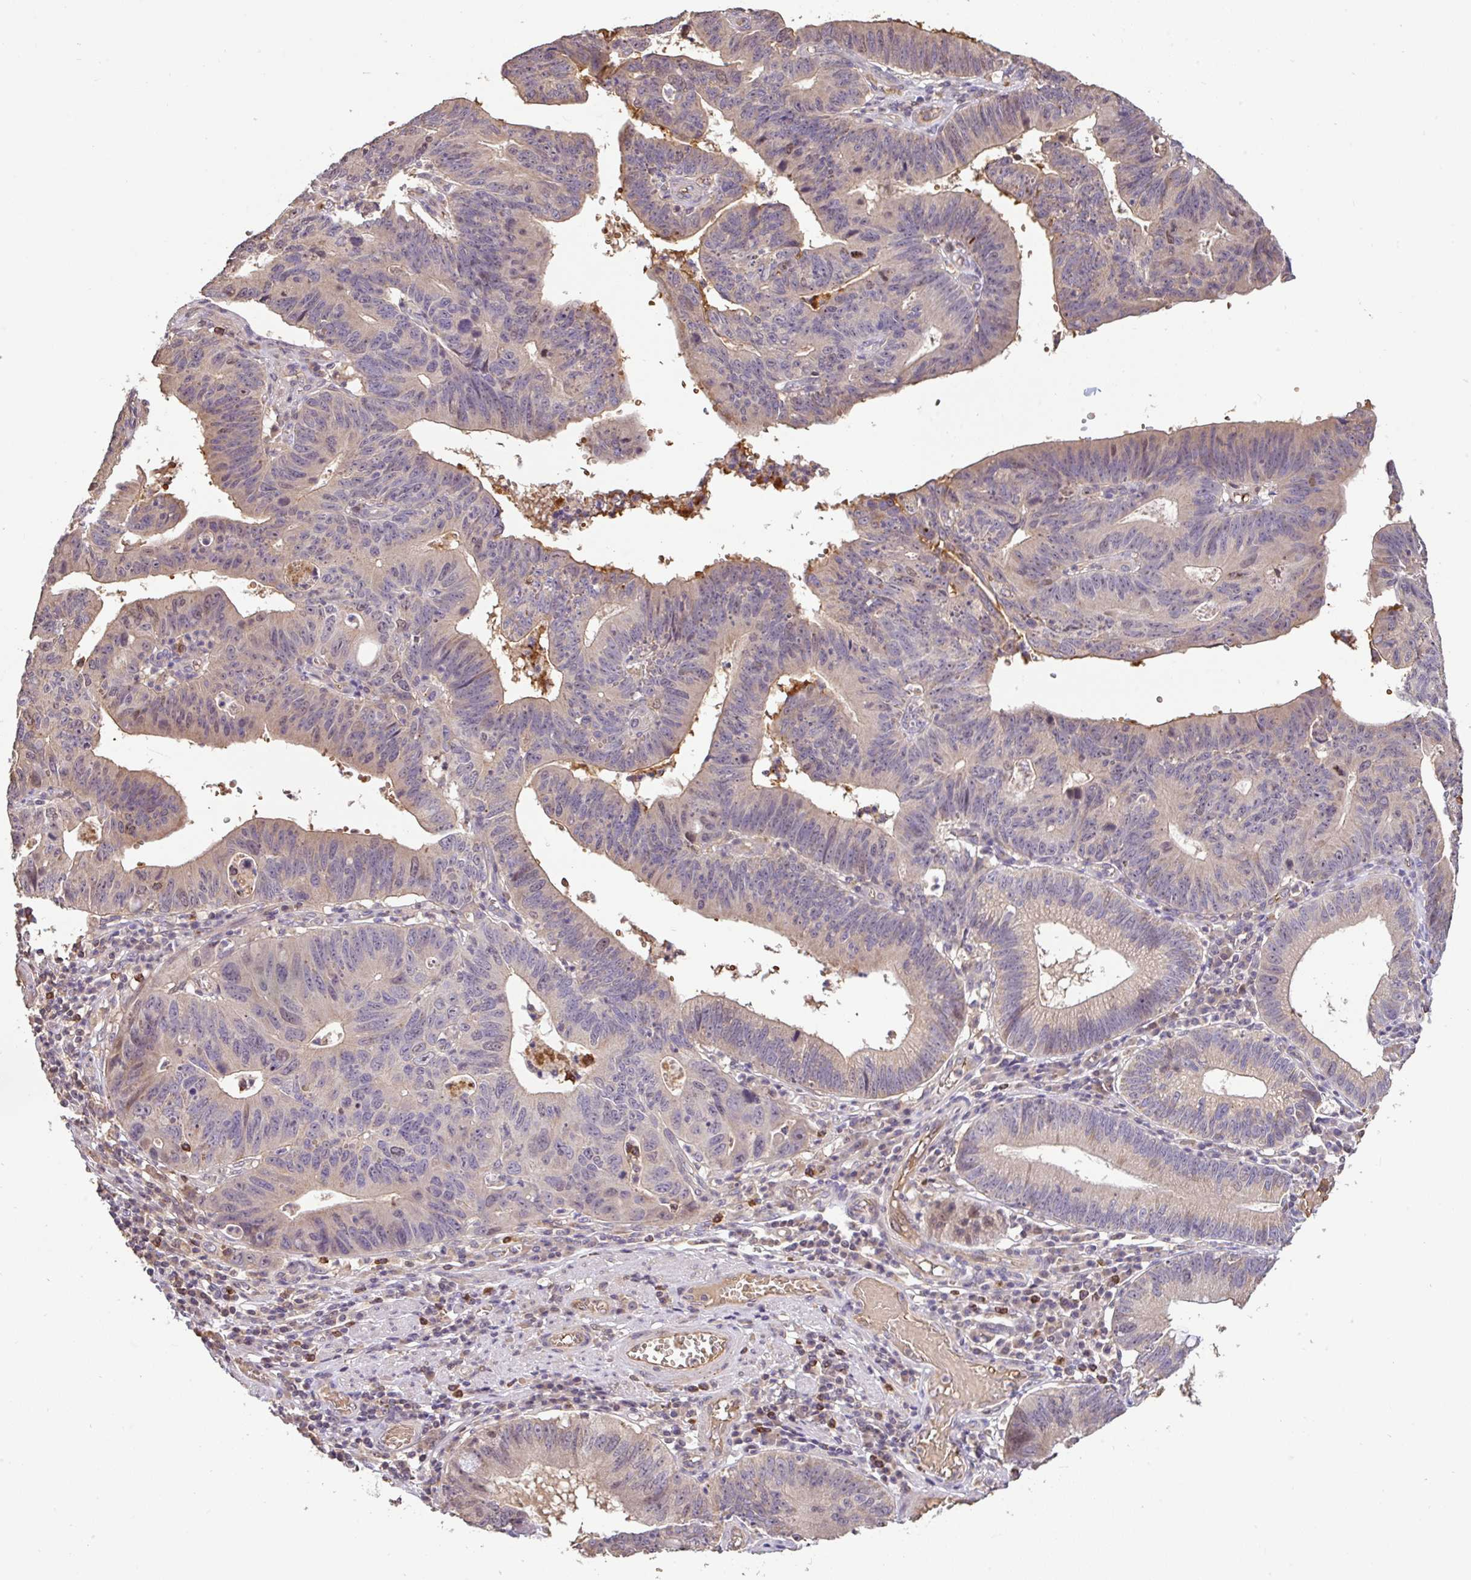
{"staining": {"intensity": "negative", "quantity": "none", "location": "none"}, "tissue": "stomach cancer", "cell_type": "Tumor cells", "image_type": "cancer", "snomed": [{"axis": "morphology", "description": "Adenocarcinoma, NOS"}, {"axis": "topography", "description": "Stomach"}], "caption": "DAB immunohistochemical staining of stomach adenocarcinoma displays no significant expression in tumor cells.", "gene": "C1QTNF9B", "patient": {"sex": "male", "age": 59}}